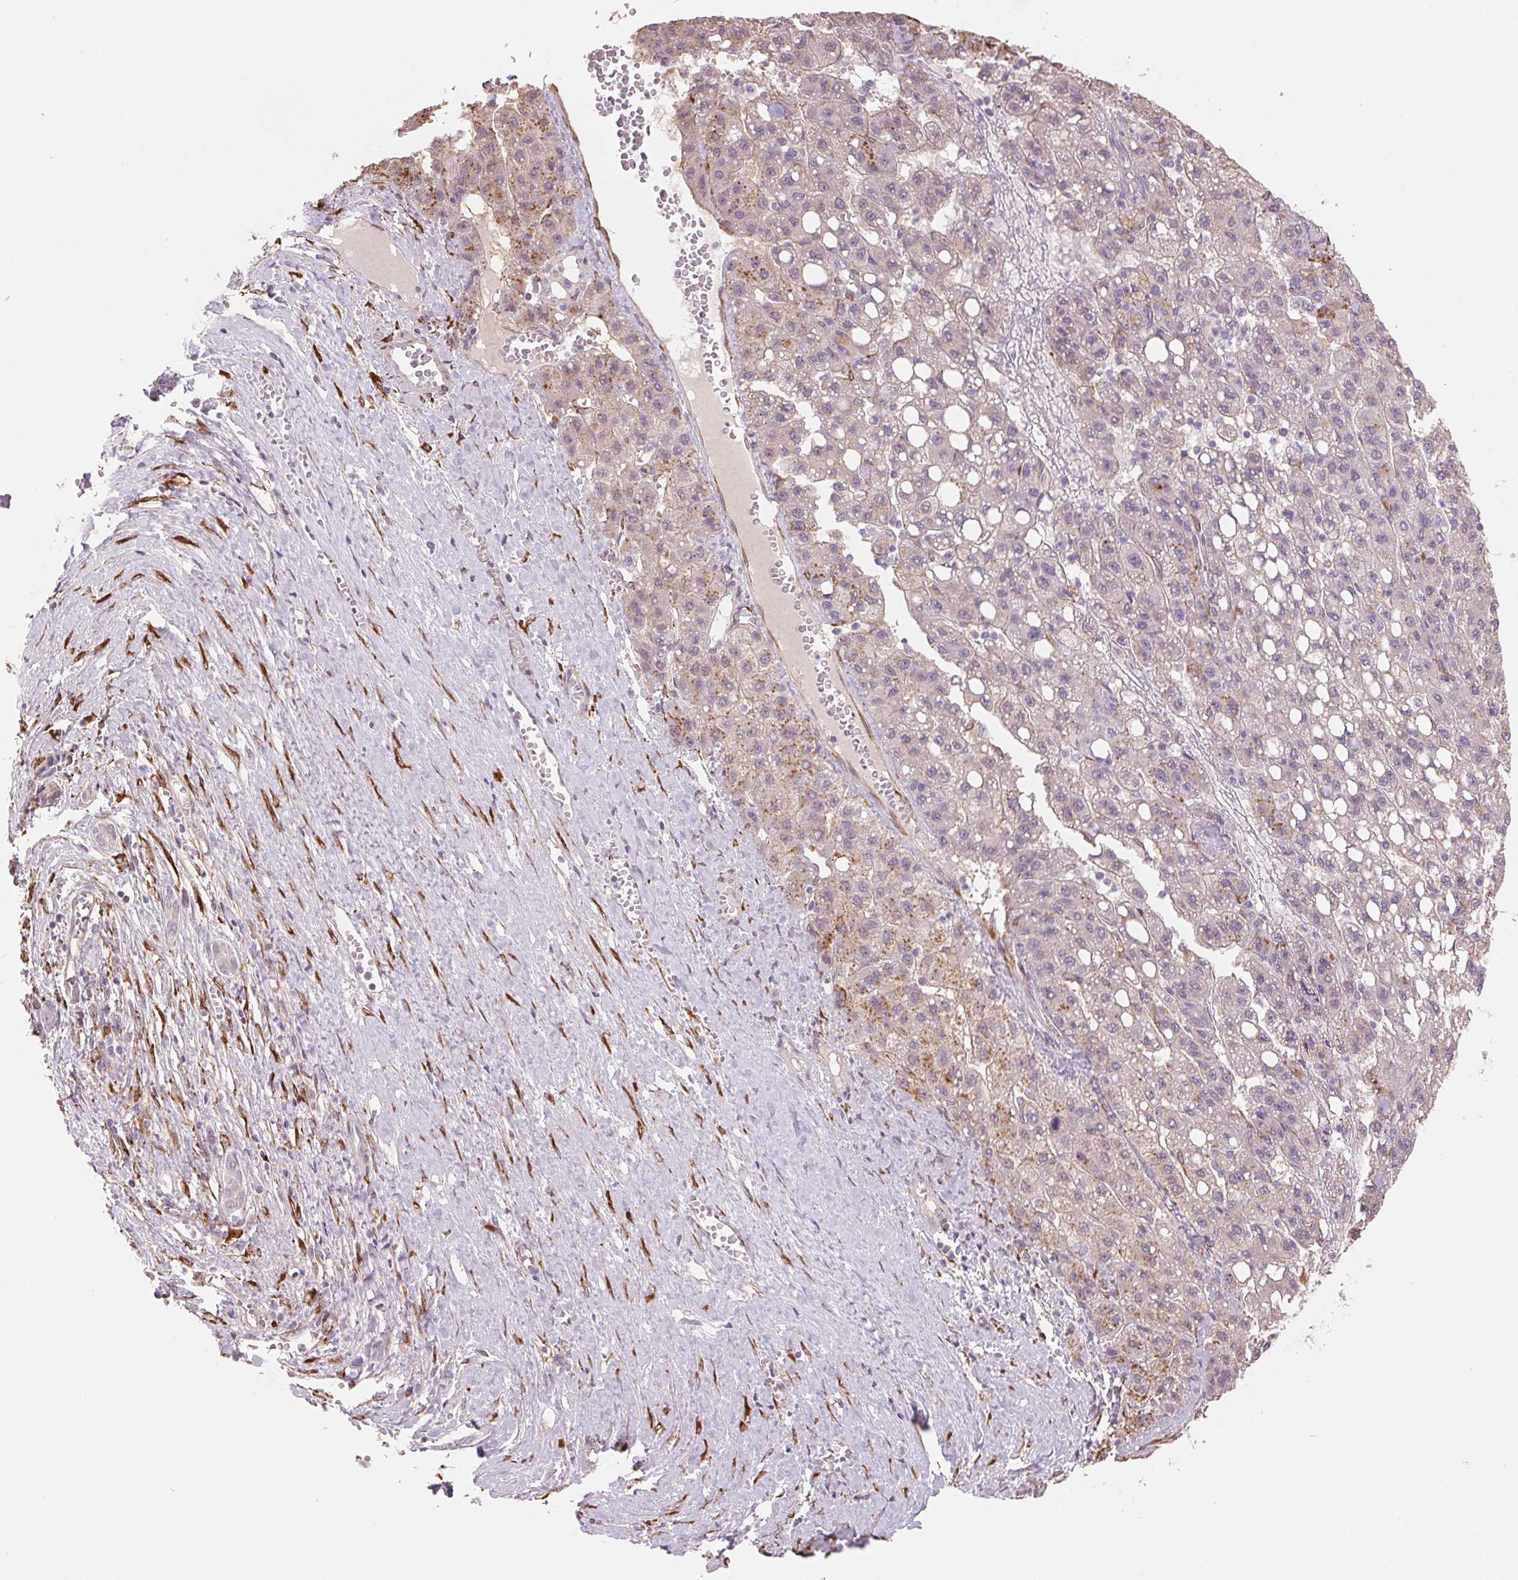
{"staining": {"intensity": "weak", "quantity": "25%-75%", "location": "cytoplasmic/membranous"}, "tissue": "liver cancer", "cell_type": "Tumor cells", "image_type": "cancer", "snomed": [{"axis": "morphology", "description": "Carcinoma, Hepatocellular, NOS"}, {"axis": "topography", "description": "Liver"}], "caption": "DAB immunohistochemical staining of human liver cancer displays weak cytoplasmic/membranous protein expression in about 25%-75% of tumor cells. The protein of interest is shown in brown color, while the nuclei are stained blue.", "gene": "FKBP10", "patient": {"sex": "female", "age": 82}}